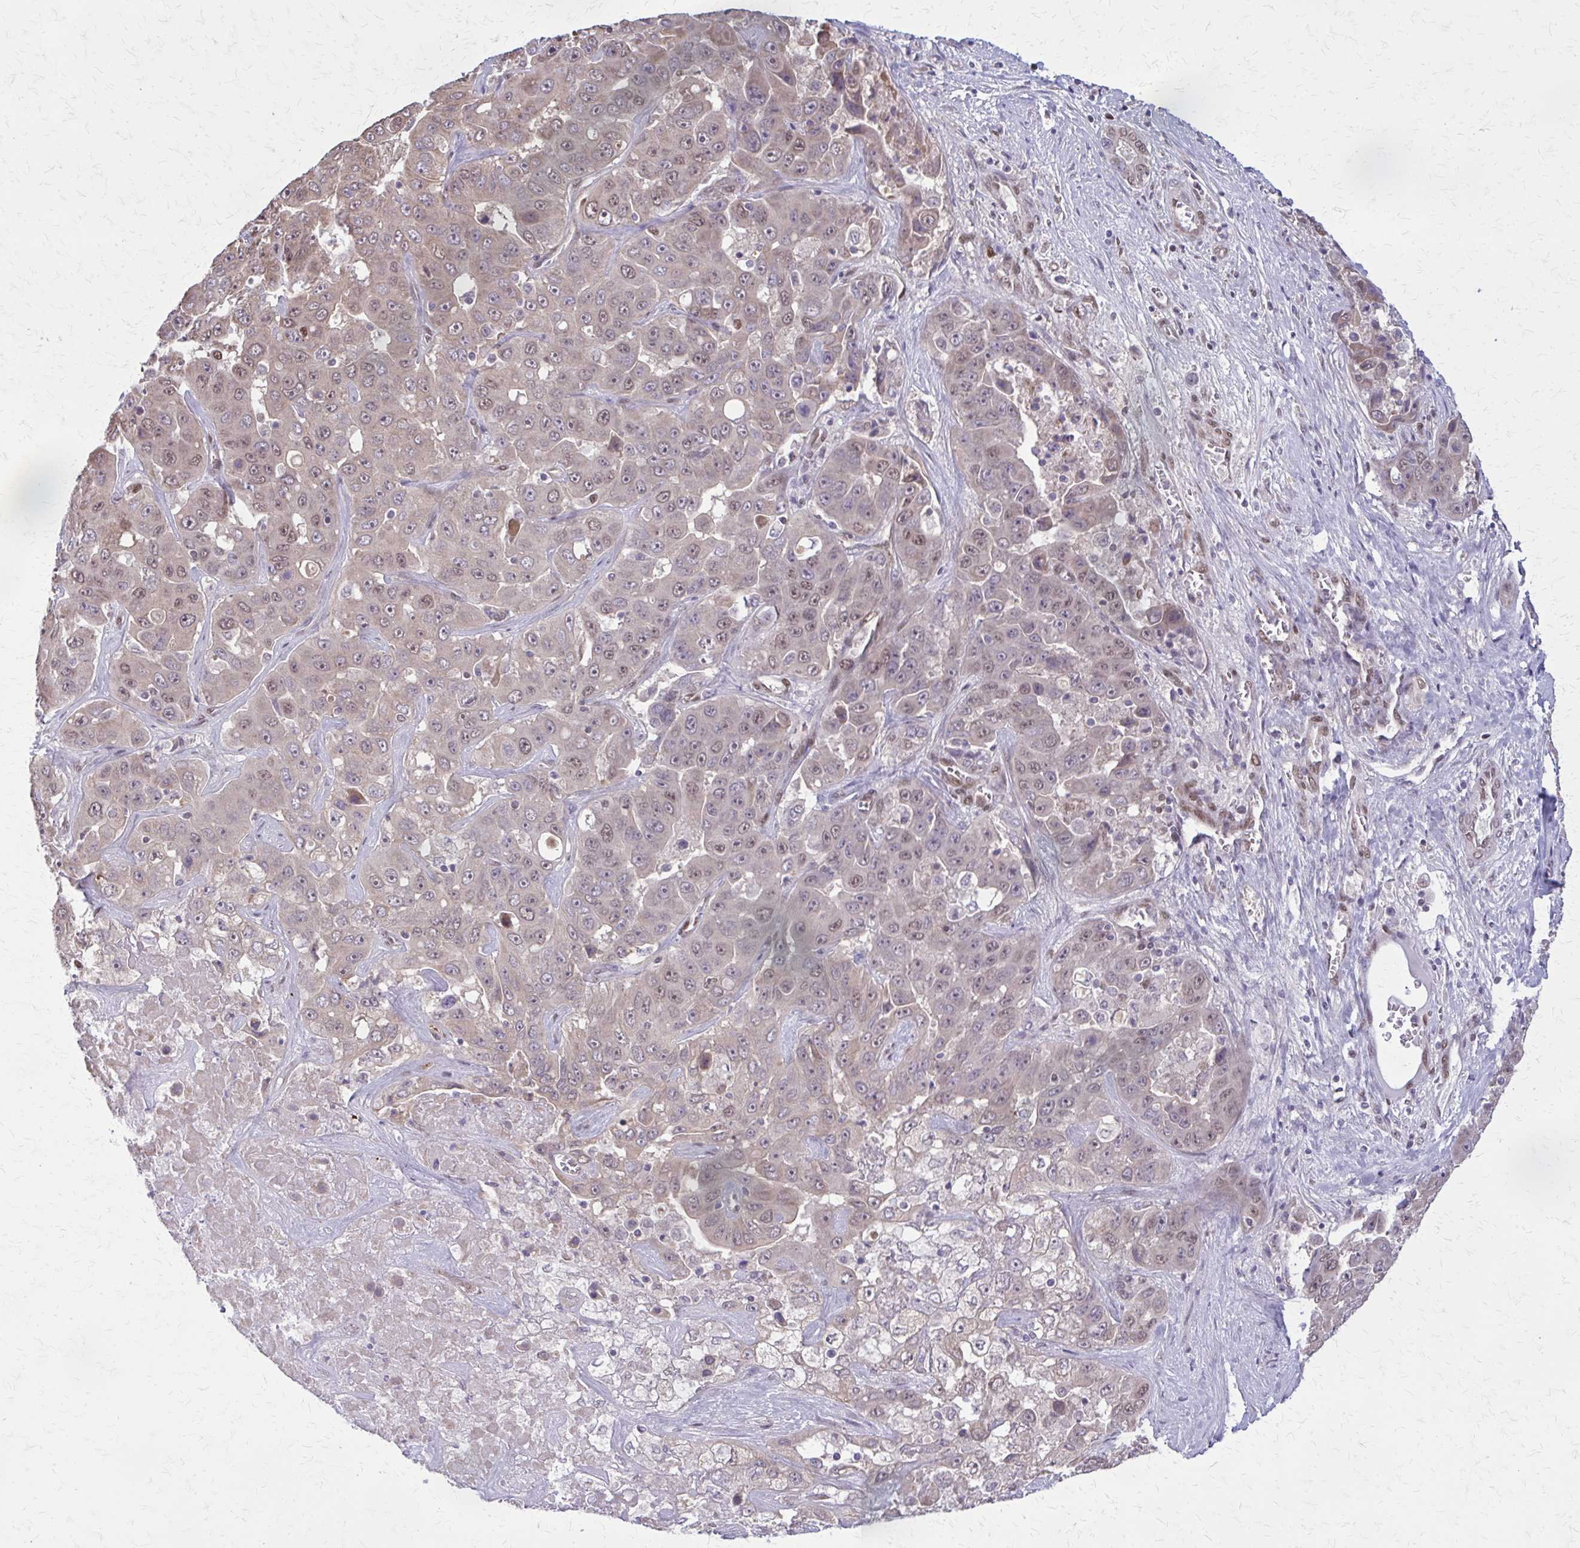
{"staining": {"intensity": "weak", "quantity": "<25%", "location": "nuclear"}, "tissue": "liver cancer", "cell_type": "Tumor cells", "image_type": "cancer", "snomed": [{"axis": "morphology", "description": "Cholangiocarcinoma"}, {"axis": "topography", "description": "Liver"}], "caption": "The immunohistochemistry micrograph has no significant staining in tumor cells of liver cancer tissue.", "gene": "TTF1", "patient": {"sex": "female", "age": 52}}